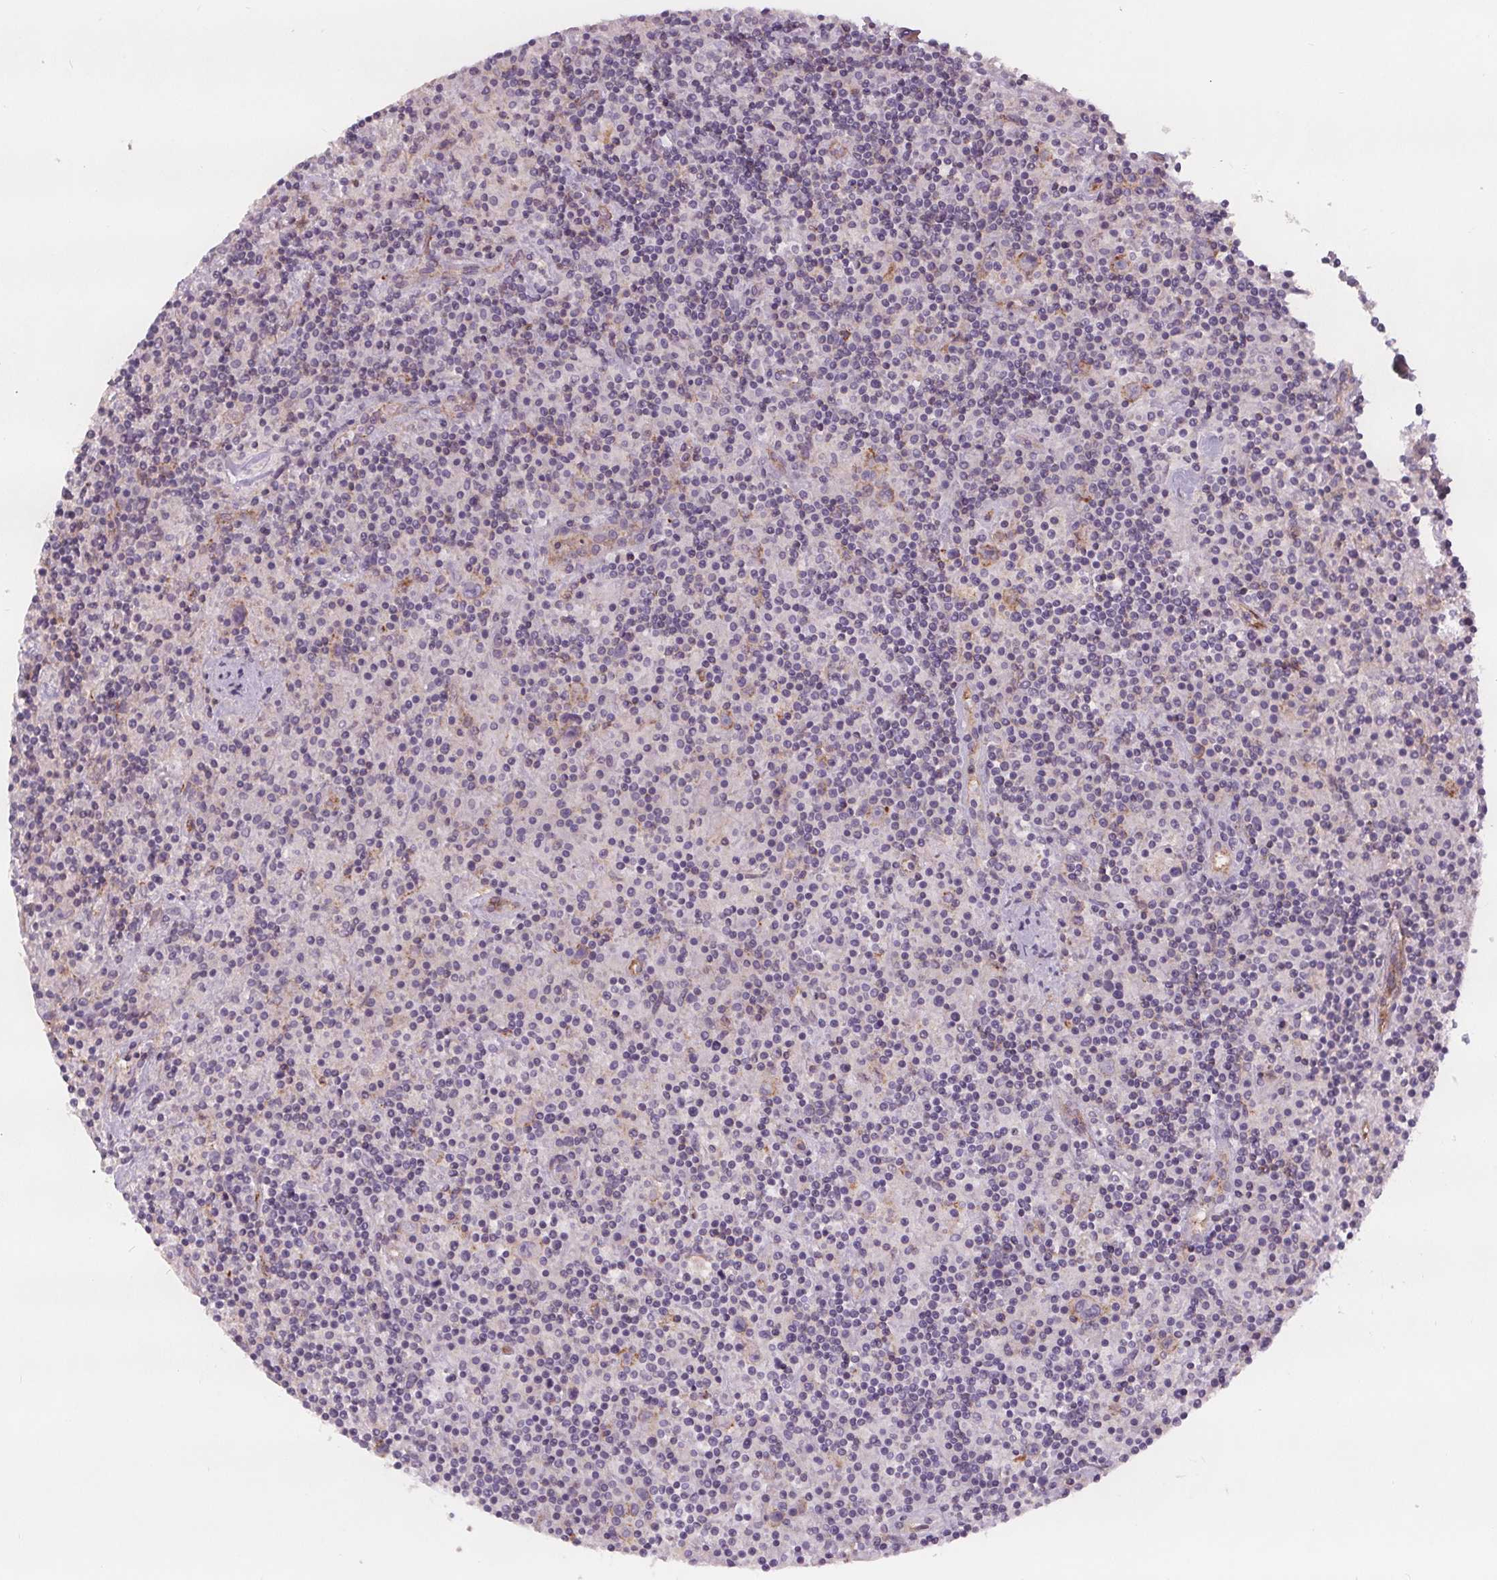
{"staining": {"intensity": "moderate", "quantity": "<25%", "location": "cytoplasmic/membranous"}, "tissue": "lymphoma", "cell_type": "Tumor cells", "image_type": "cancer", "snomed": [{"axis": "morphology", "description": "Hodgkin's disease, NOS"}, {"axis": "topography", "description": "Lymph node"}], "caption": "About <25% of tumor cells in lymphoma show moderate cytoplasmic/membranous protein expression as visualized by brown immunohistochemical staining.", "gene": "ATP1A1", "patient": {"sex": "male", "age": 70}}